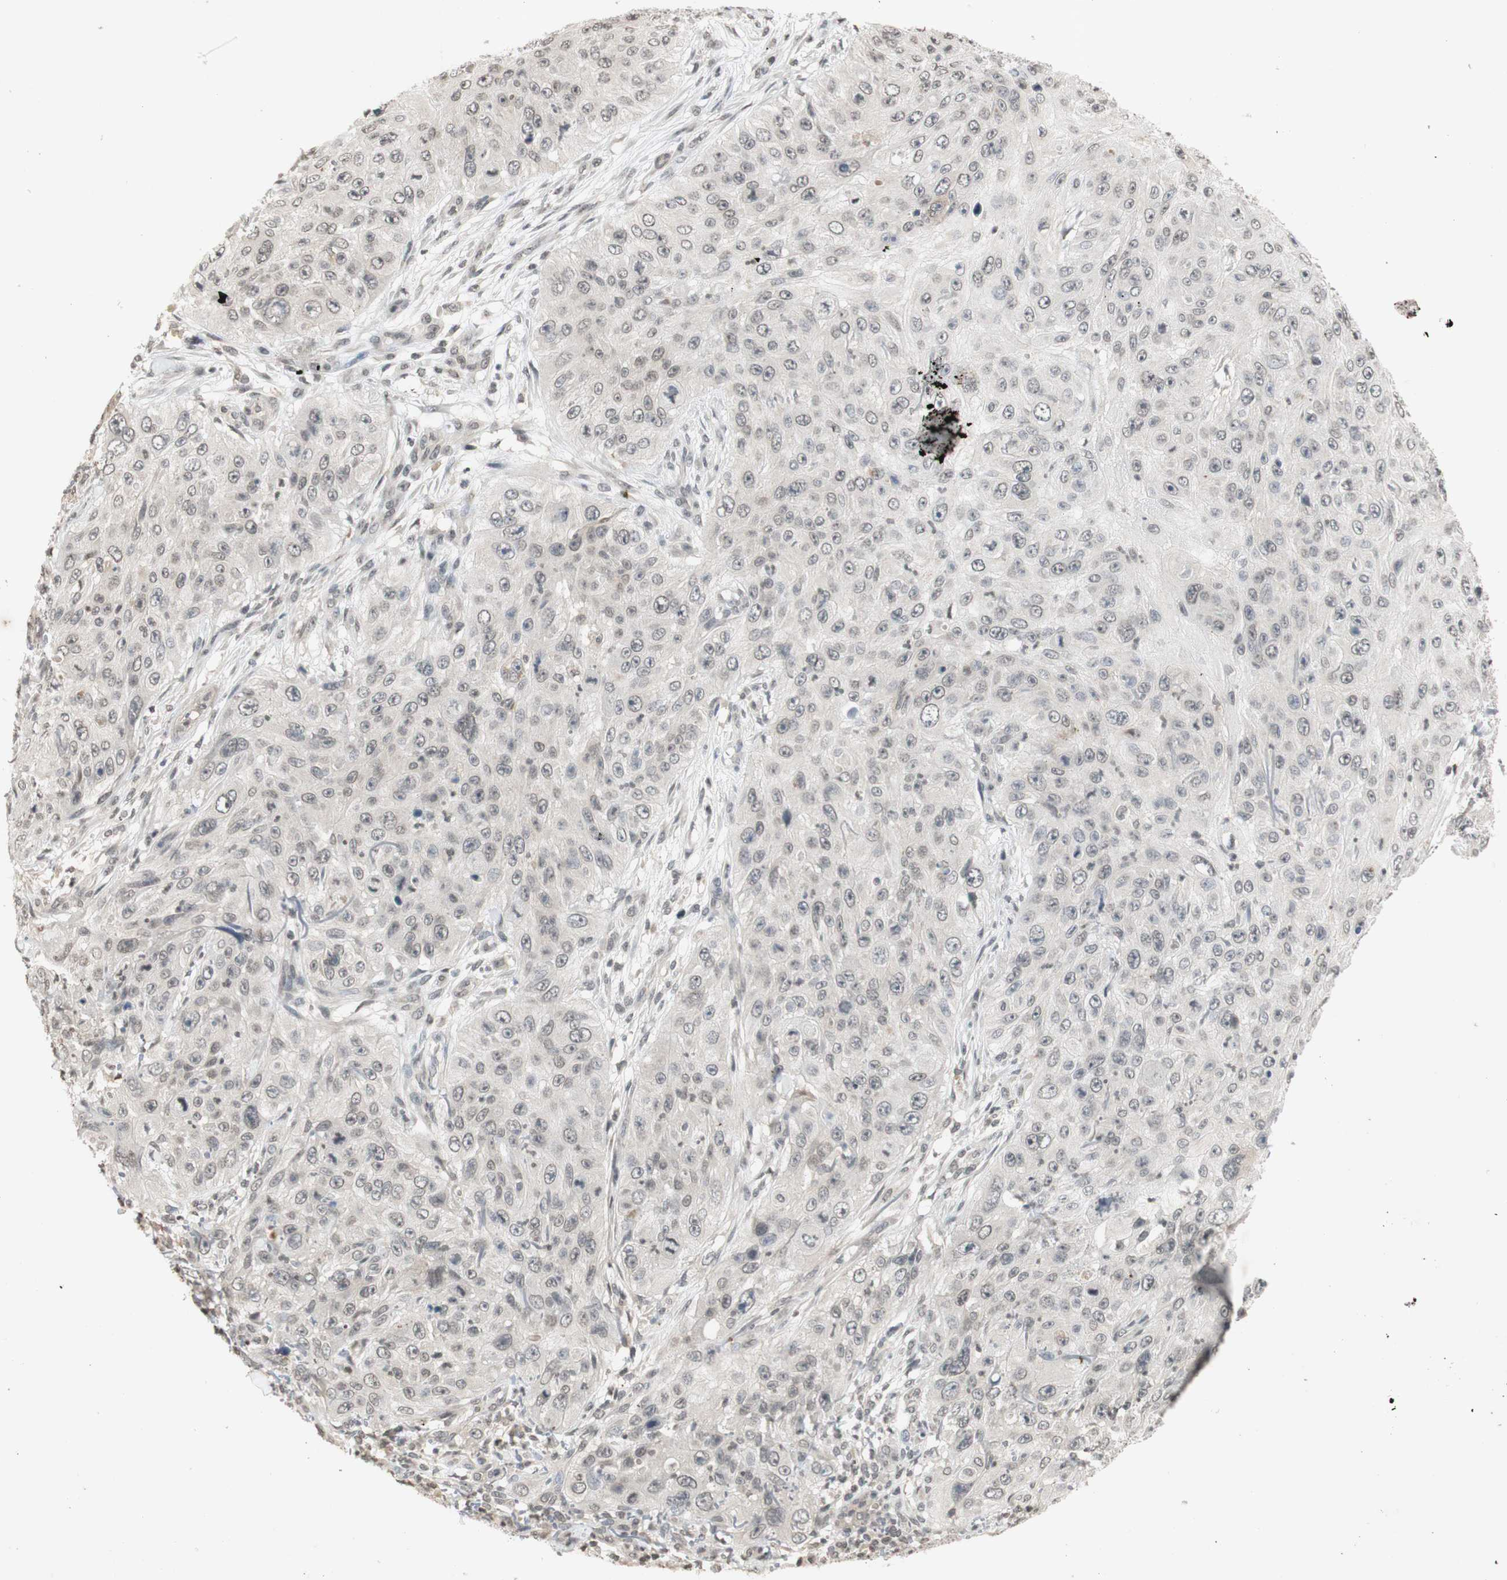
{"staining": {"intensity": "negative", "quantity": "none", "location": "none"}, "tissue": "skin cancer", "cell_type": "Tumor cells", "image_type": "cancer", "snomed": [{"axis": "morphology", "description": "Squamous cell carcinoma, NOS"}, {"axis": "topography", "description": "Skin"}], "caption": "A micrograph of squamous cell carcinoma (skin) stained for a protein exhibits no brown staining in tumor cells. (Immunohistochemistry (ihc), brightfield microscopy, high magnification).", "gene": "GLI1", "patient": {"sex": "female", "age": 80}}